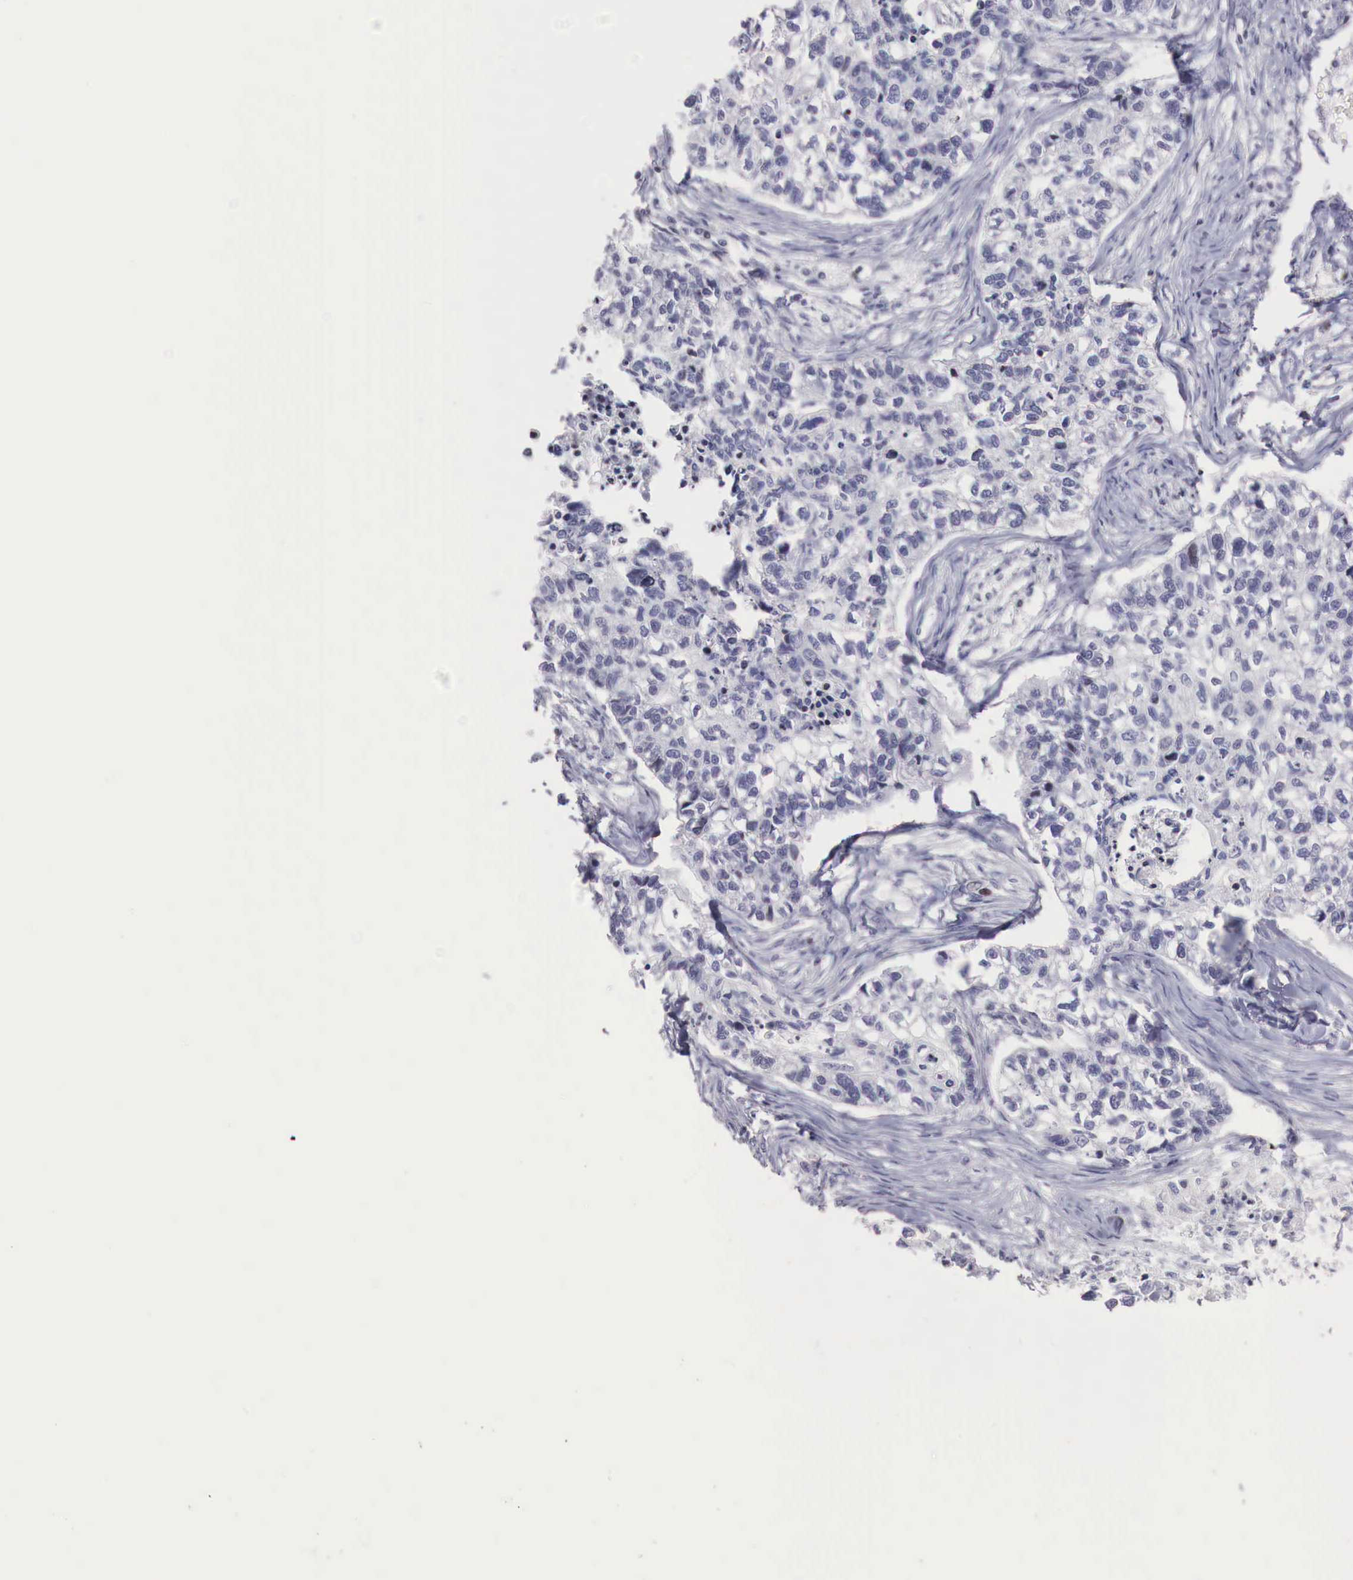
{"staining": {"intensity": "negative", "quantity": "none", "location": "none"}, "tissue": "lung cancer", "cell_type": "Tumor cells", "image_type": "cancer", "snomed": [{"axis": "morphology", "description": "Squamous cell carcinoma, NOS"}, {"axis": "topography", "description": "Lymph node"}, {"axis": "topography", "description": "Lung"}], "caption": "Human squamous cell carcinoma (lung) stained for a protein using IHC reveals no positivity in tumor cells.", "gene": "CLCN5", "patient": {"sex": "male", "age": 74}}